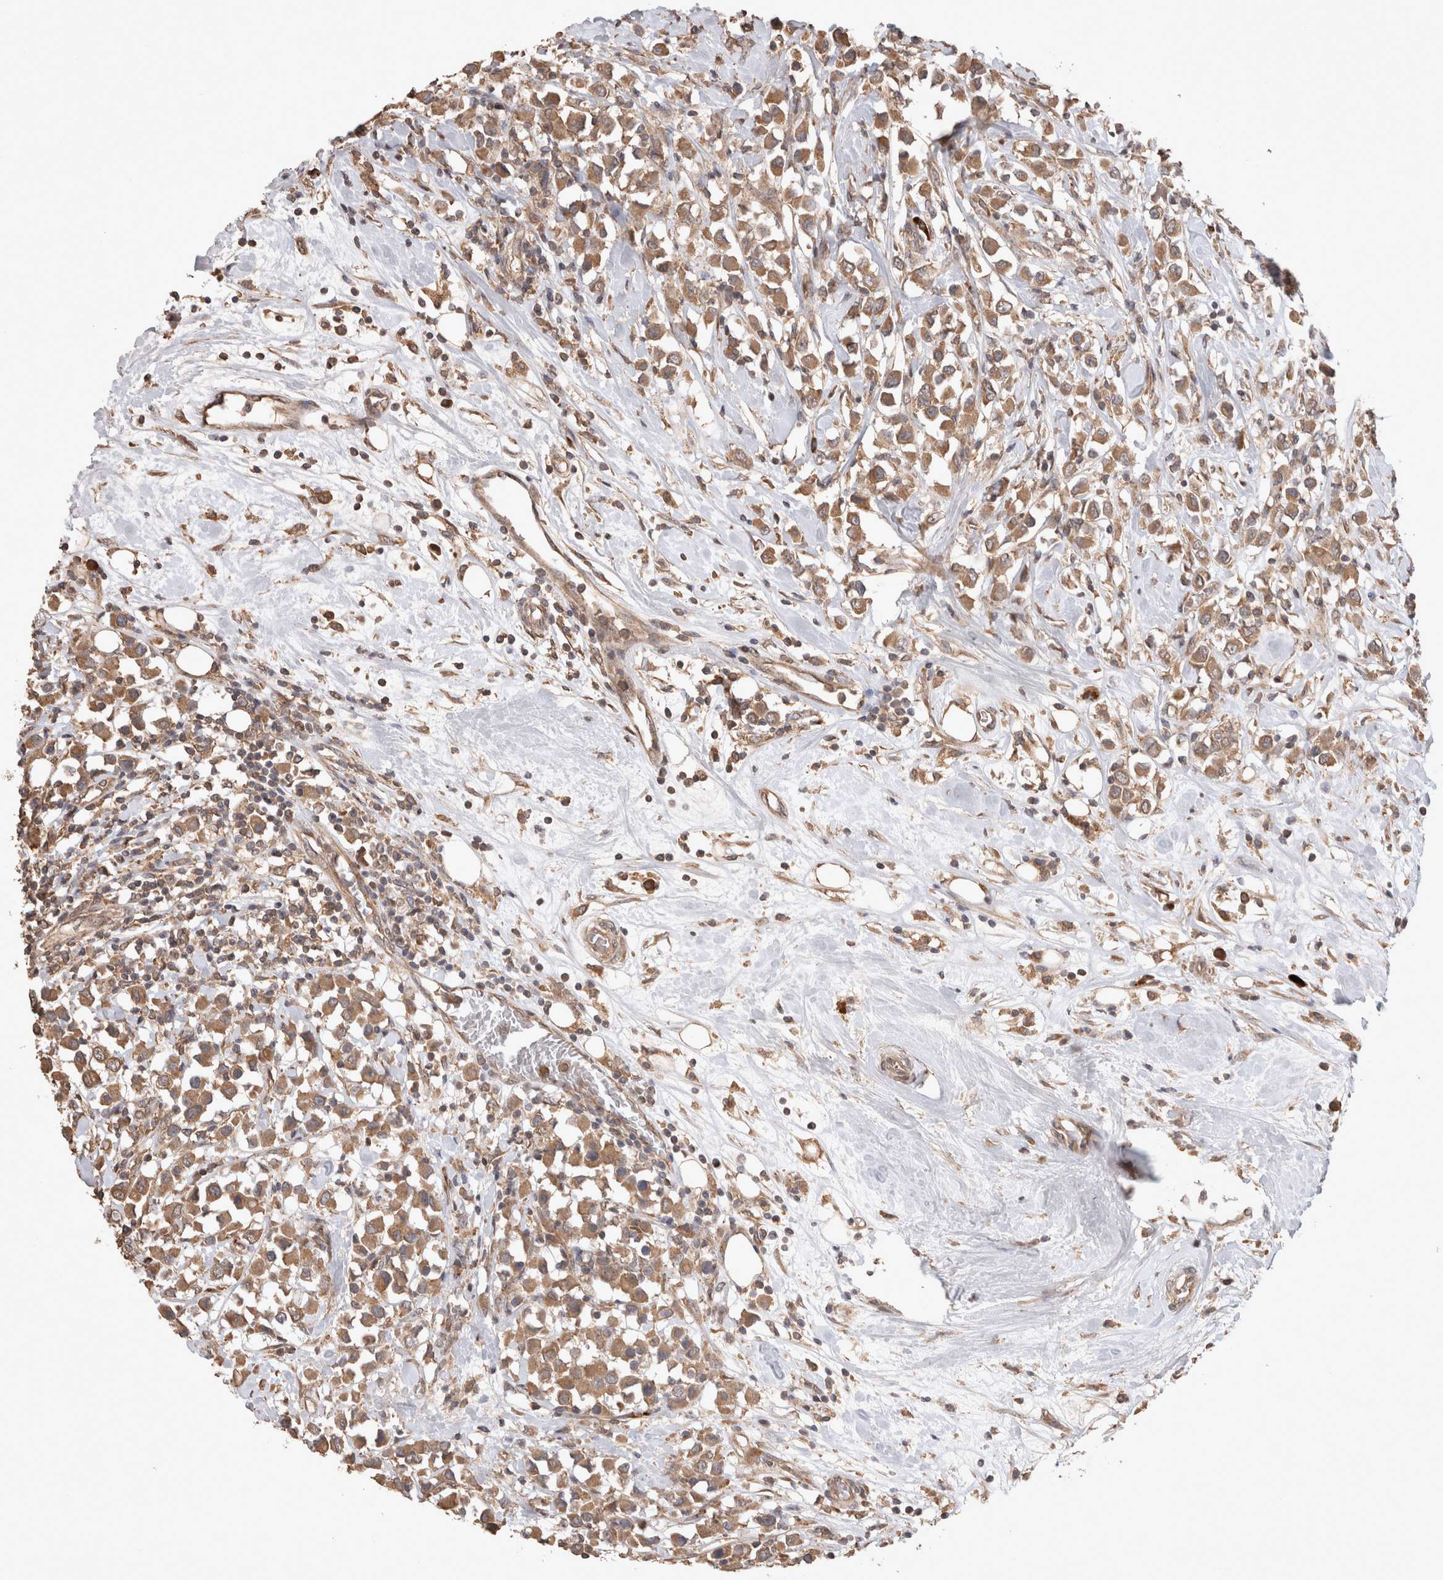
{"staining": {"intensity": "moderate", "quantity": ">75%", "location": "cytoplasmic/membranous"}, "tissue": "breast cancer", "cell_type": "Tumor cells", "image_type": "cancer", "snomed": [{"axis": "morphology", "description": "Duct carcinoma"}, {"axis": "topography", "description": "Breast"}], "caption": "Immunohistochemistry photomicrograph of neoplastic tissue: breast cancer stained using IHC displays medium levels of moderate protein expression localized specifically in the cytoplasmic/membranous of tumor cells, appearing as a cytoplasmic/membranous brown color.", "gene": "HROB", "patient": {"sex": "female", "age": 61}}